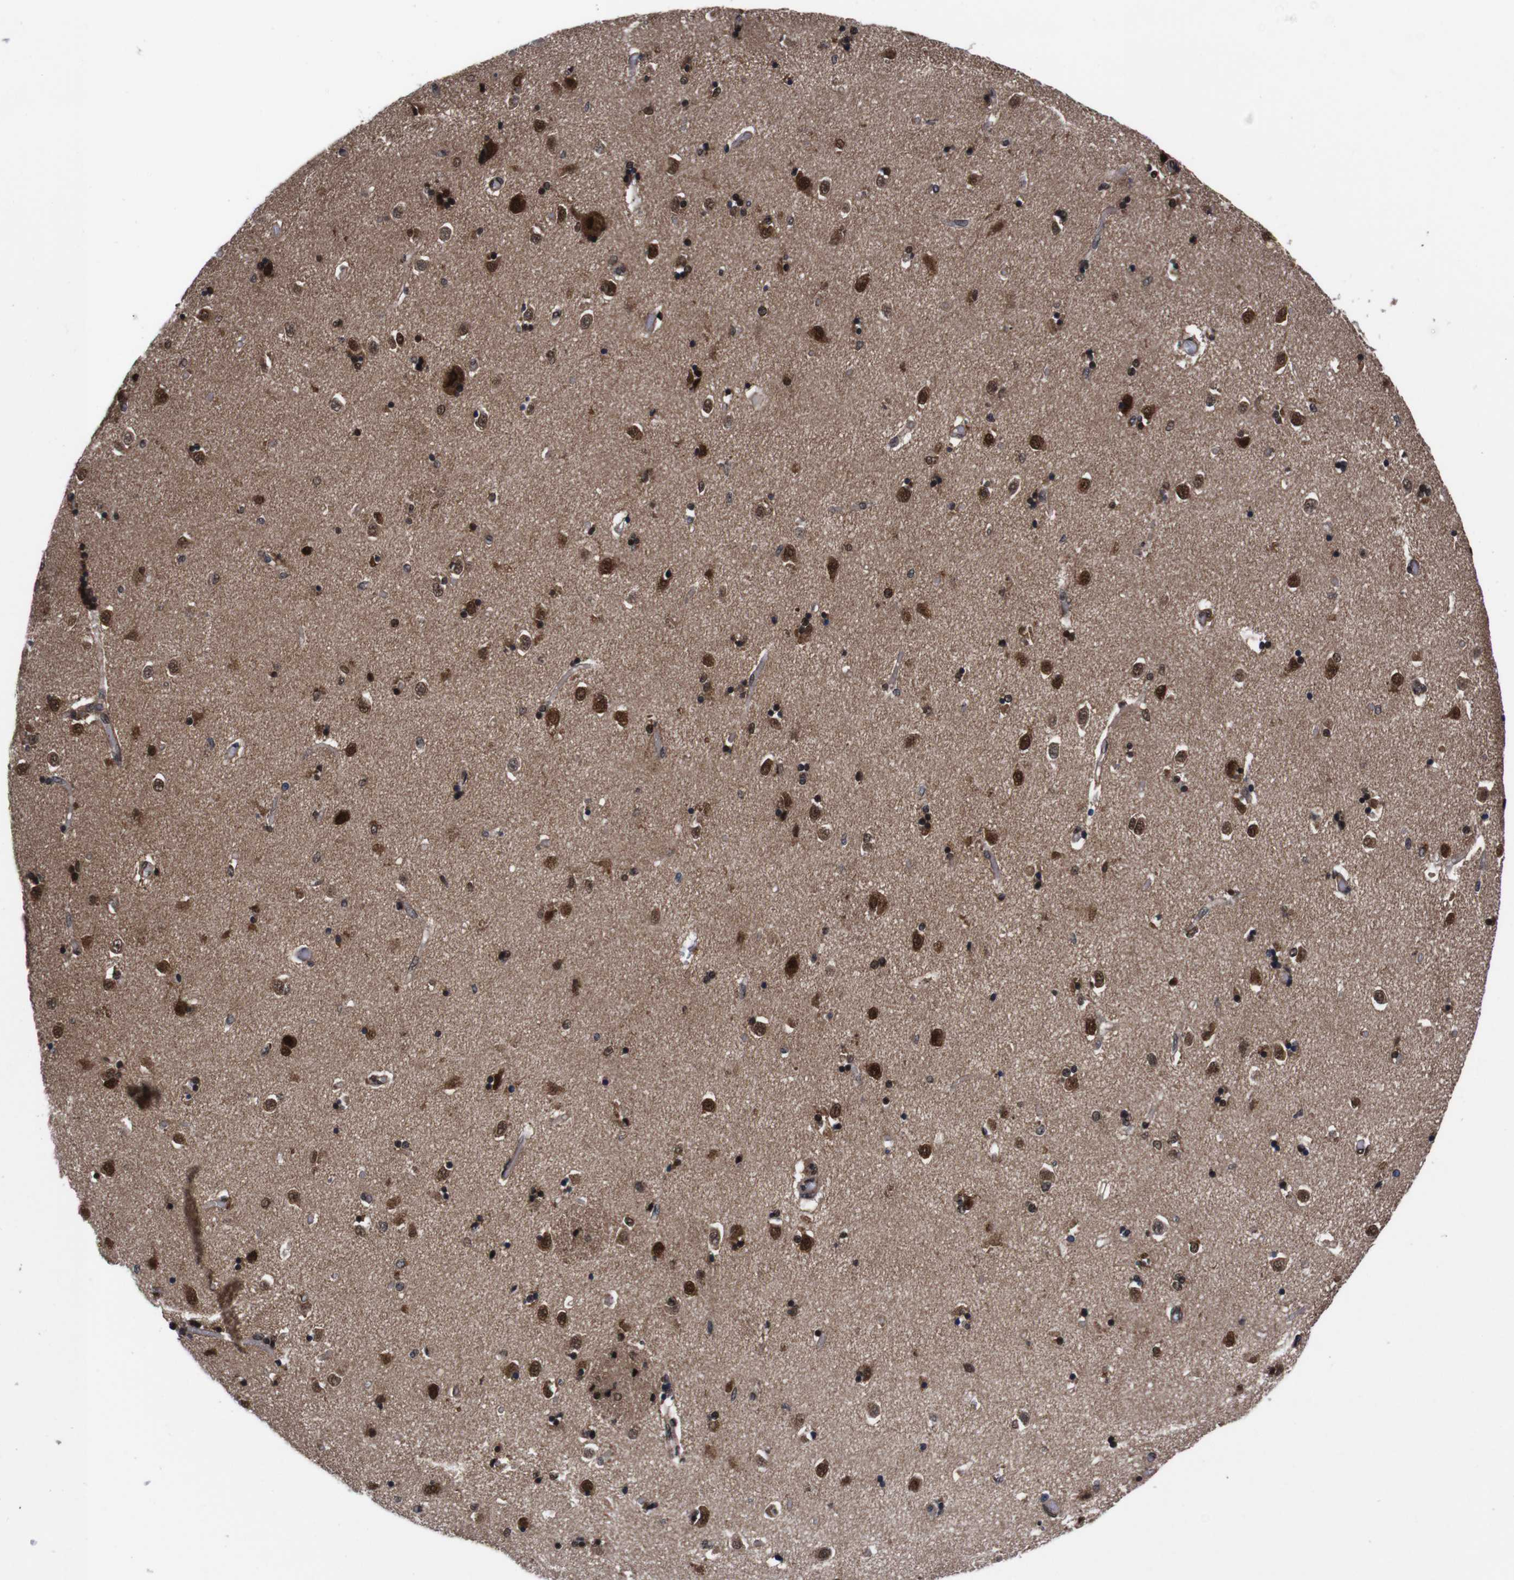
{"staining": {"intensity": "strong", "quantity": ">75%", "location": "nuclear"}, "tissue": "caudate", "cell_type": "Glial cells", "image_type": "normal", "snomed": [{"axis": "morphology", "description": "Normal tissue, NOS"}, {"axis": "topography", "description": "Lateral ventricle wall"}], "caption": "A photomicrograph of human caudate stained for a protein reveals strong nuclear brown staining in glial cells. The staining was performed using DAB to visualize the protein expression in brown, while the nuclei were stained in blue with hematoxylin (Magnification: 20x).", "gene": "UBQLN2", "patient": {"sex": "female", "age": 54}}